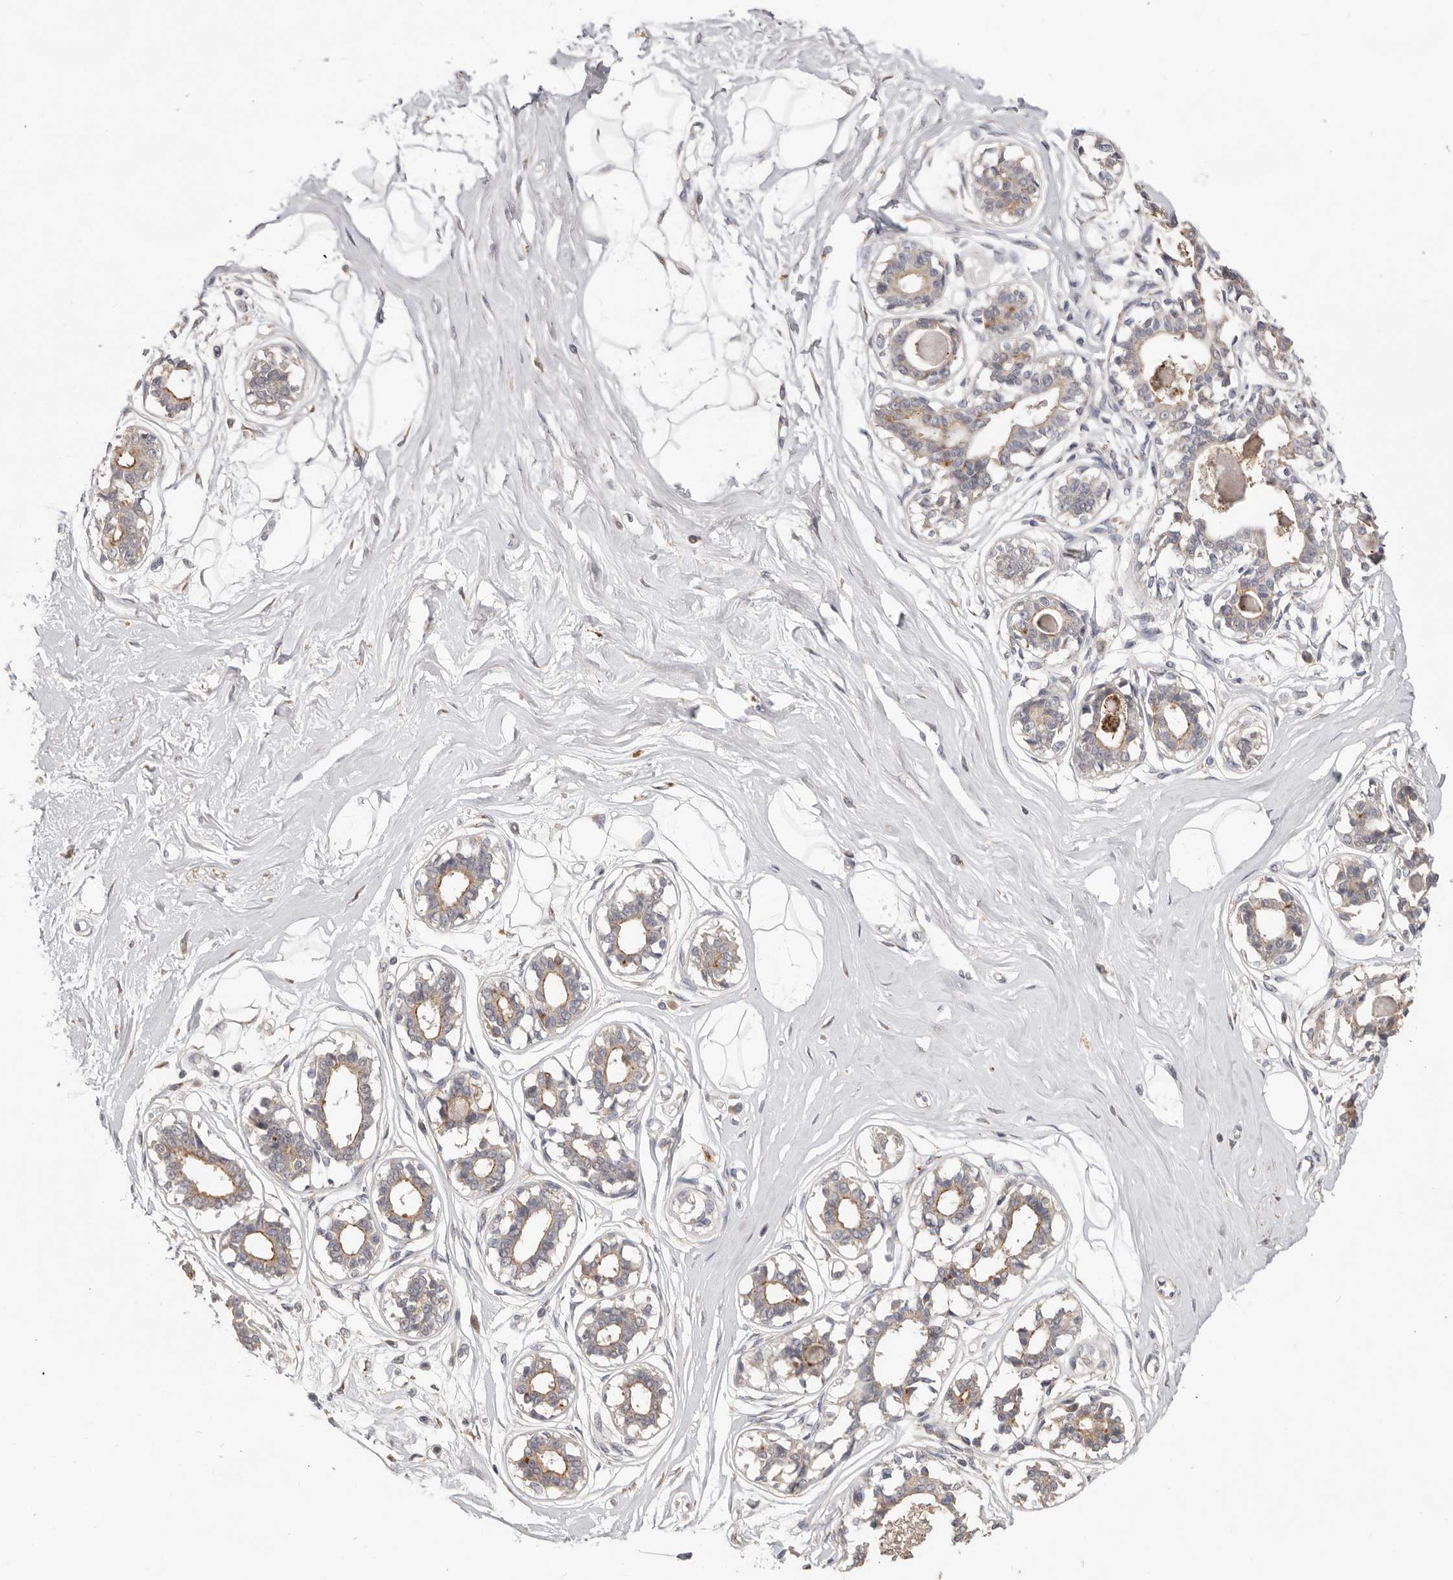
{"staining": {"intensity": "negative", "quantity": "none", "location": "none"}, "tissue": "breast", "cell_type": "Adipocytes", "image_type": "normal", "snomed": [{"axis": "morphology", "description": "Normal tissue, NOS"}, {"axis": "topography", "description": "Breast"}], "caption": "The image displays no significant positivity in adipocytes of breast. The staining is performed using DAB (3,3'-diaminobenzidine) brown chromogen with nuclei counter-stained in using hematoxylin.", "gene": "LRP6", "patient": {"sex": "female", "age": 45}}